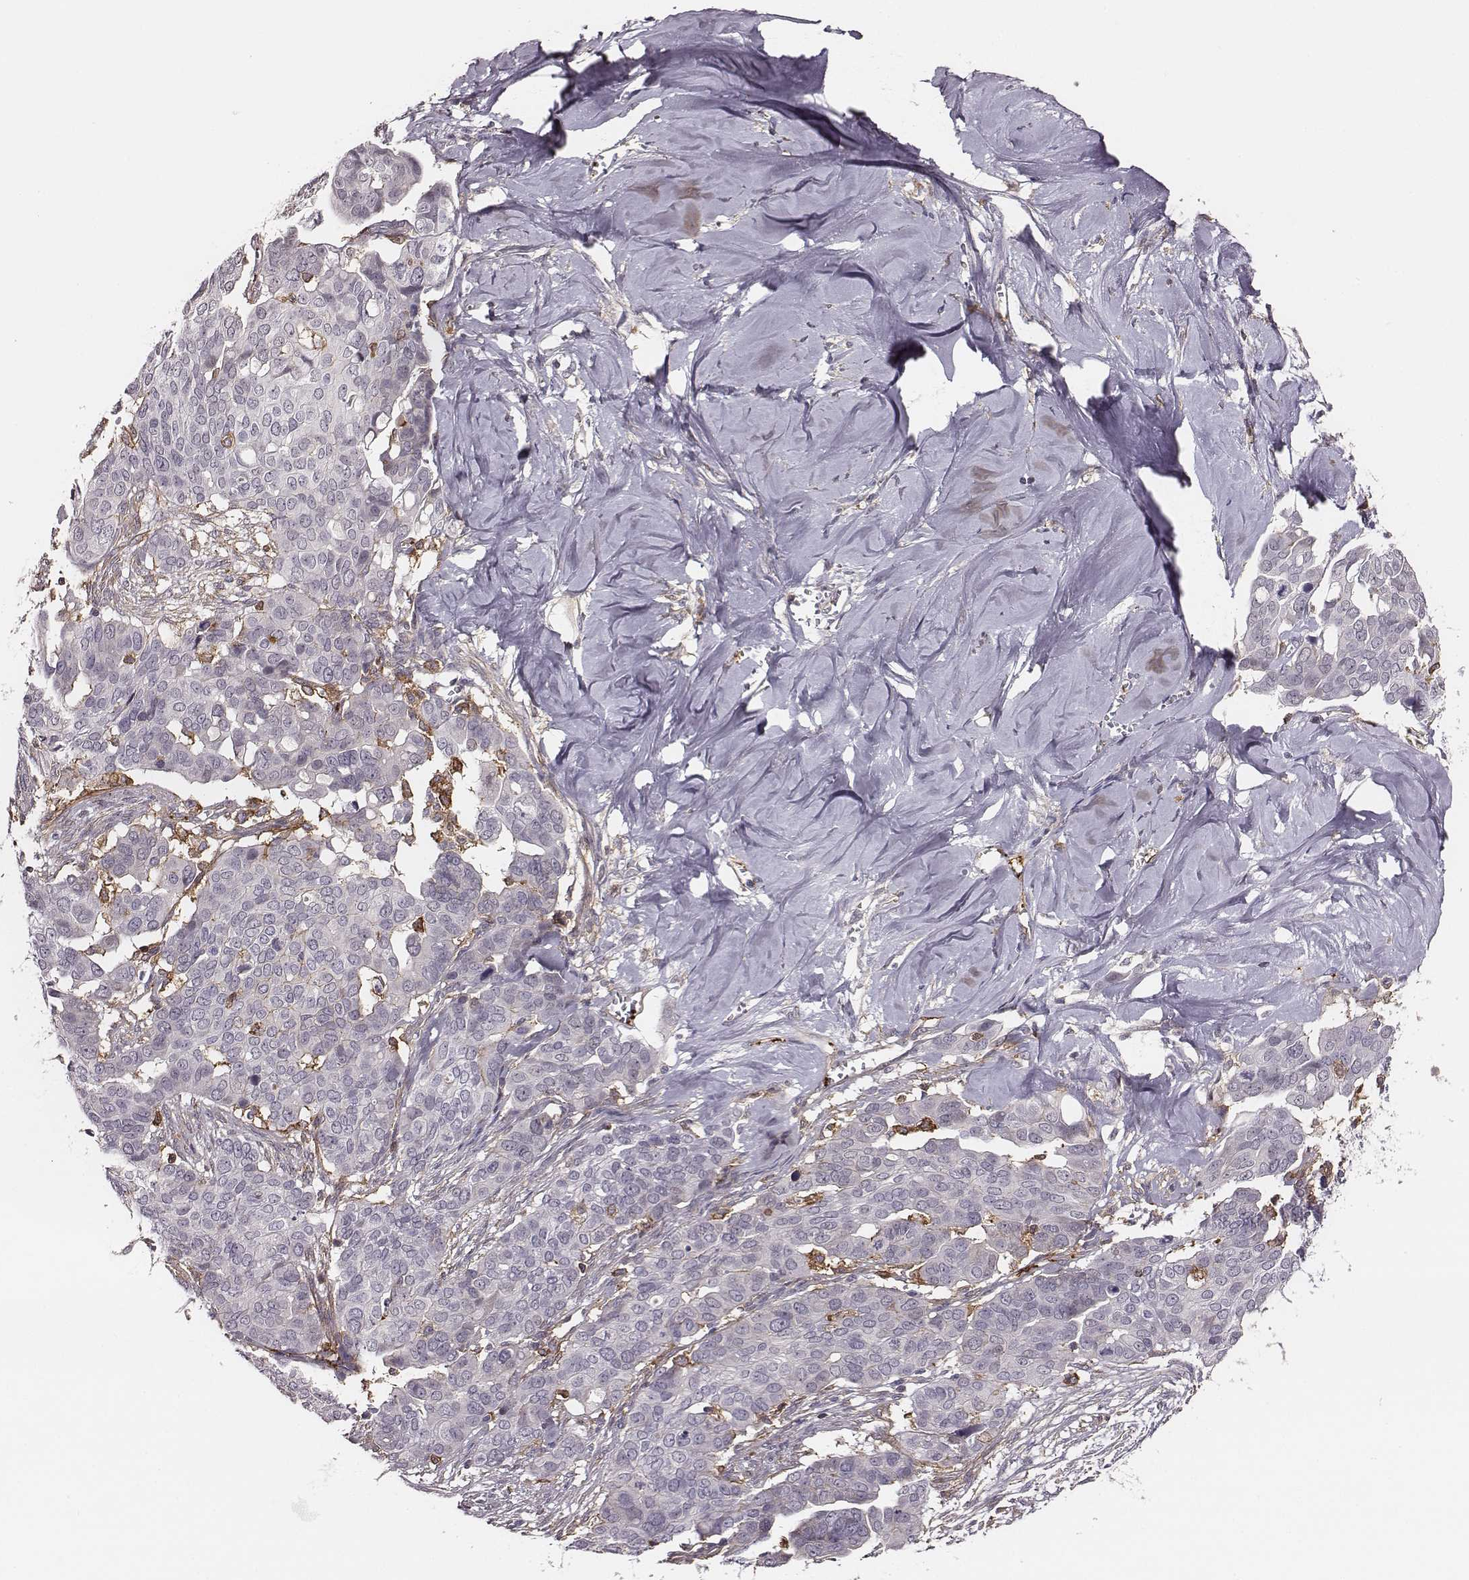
{"staining": {"intensity": "negative", "quantity": "none", "location": "none"}, "tissue": "ovarian cancer", "cell_type": "Tumor cells", "image_type": "cancer", "snomed": [{"axis": "morphology", "description": "Carcinoma, endometroid"}, {"axis": "topography", "description": "Ovary"}], "caption": "High magnification brightfield microscopy of ovarian endometroid carcinoma stained with DAB (brown) and counterstained with hematoxylin (blue): tumor cells show no significant expression. The staining was performed using DAB (3,3'-diaminobenzidine) to visualize the protein expression in brown, while the nuclei were stained in blue with hematoxylin (Magnification: 20x).", "gene": "ZYX", "patient": {"sex": "female", "age": 78}}